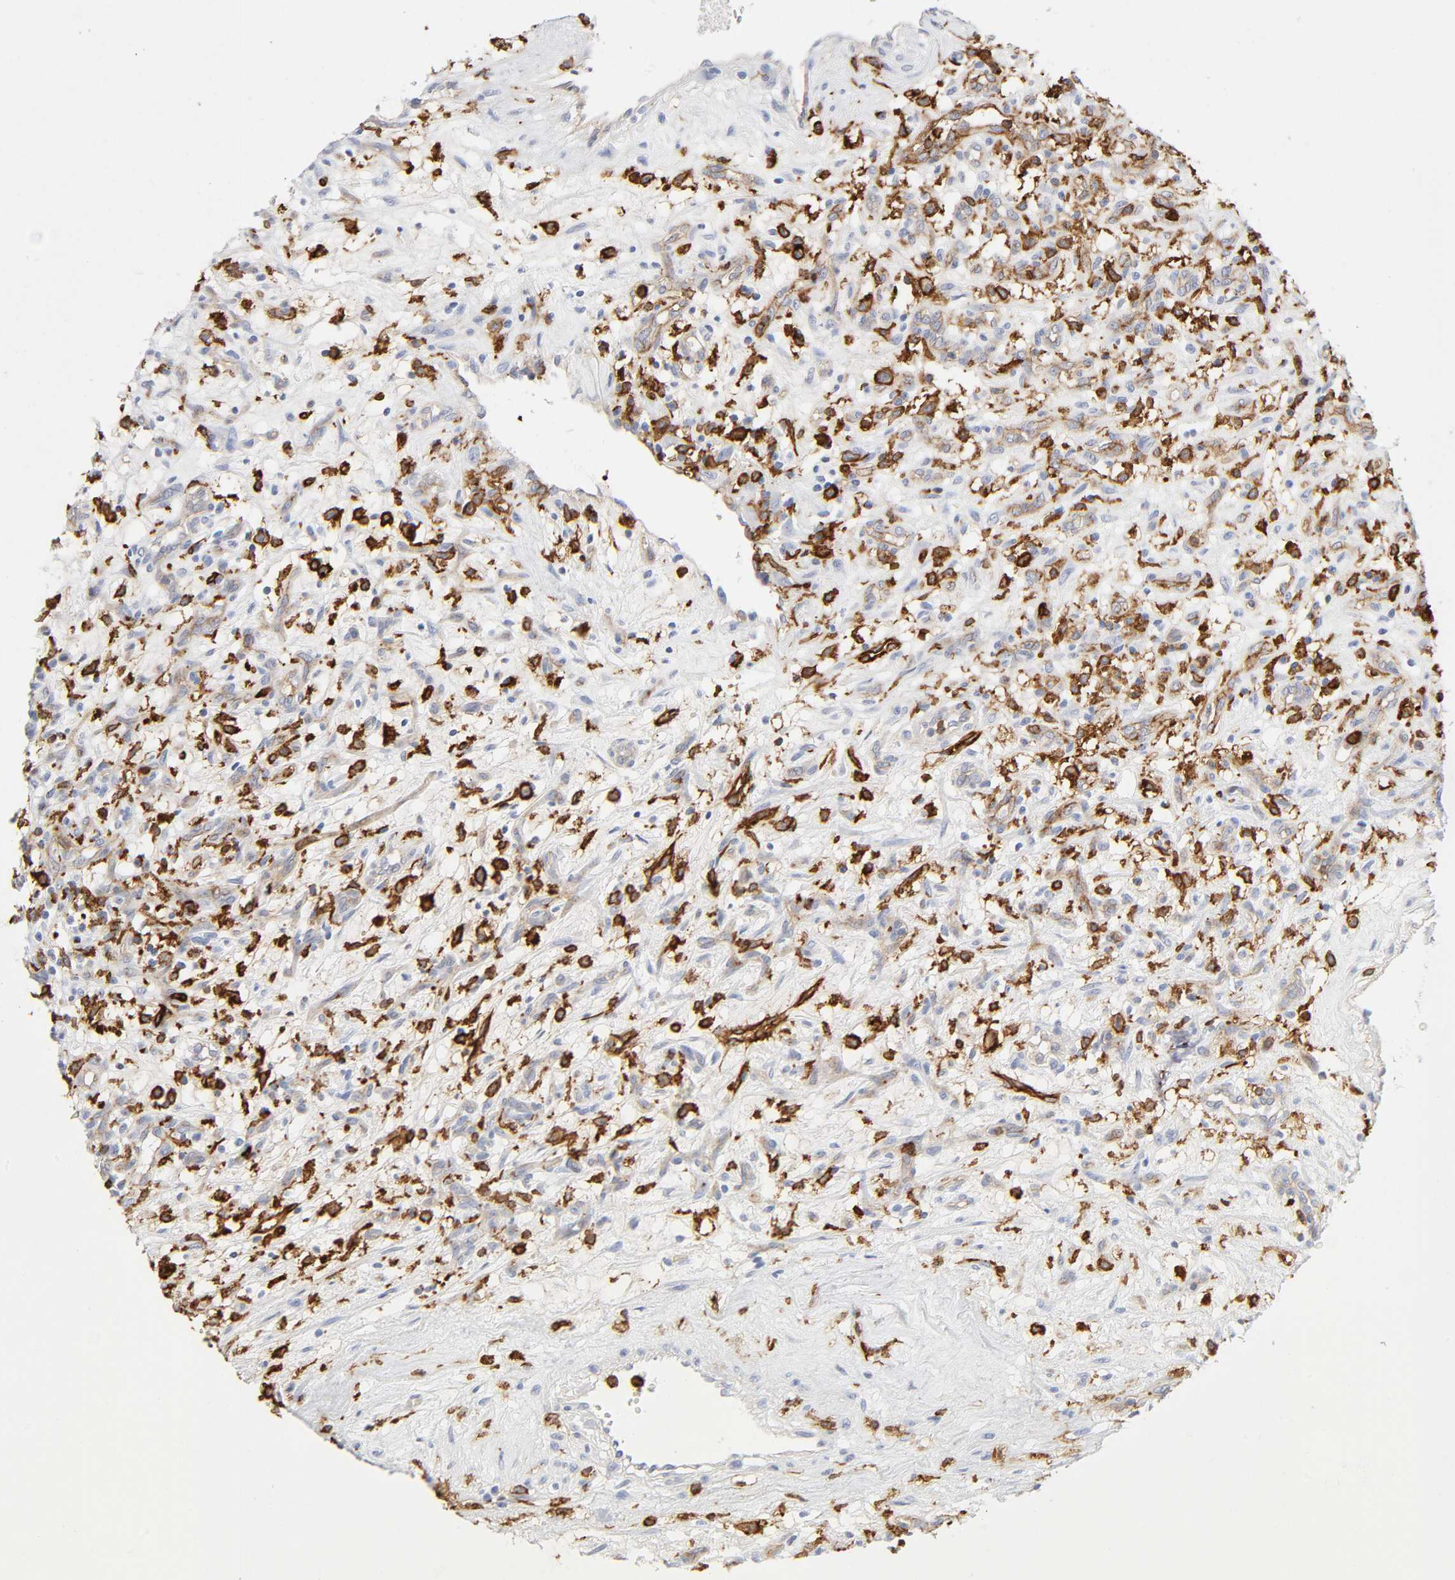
{"staining": {"intensity": "negative", "quantity": "none", "location": "none"}, "tissue": "renal cancer", "cell_type": "Tumor cells", "image_type": "cancer", "snomed": [{"axis": "morphology", "description": "Adenocarcinoma, NOS"}, {"axis": "topography", "description": "Kidney"}], "caption": "Immunohistochemistry (IHC) micrograph of neoplastic tissue: renal cancer (adenocarcinoma) stained with DAB (3,3'-diaminobenzidine) exhibits no significant protein staining in tumor cells.", "gene": "LYN", "patient": {"sex": "female", "age": 57}}